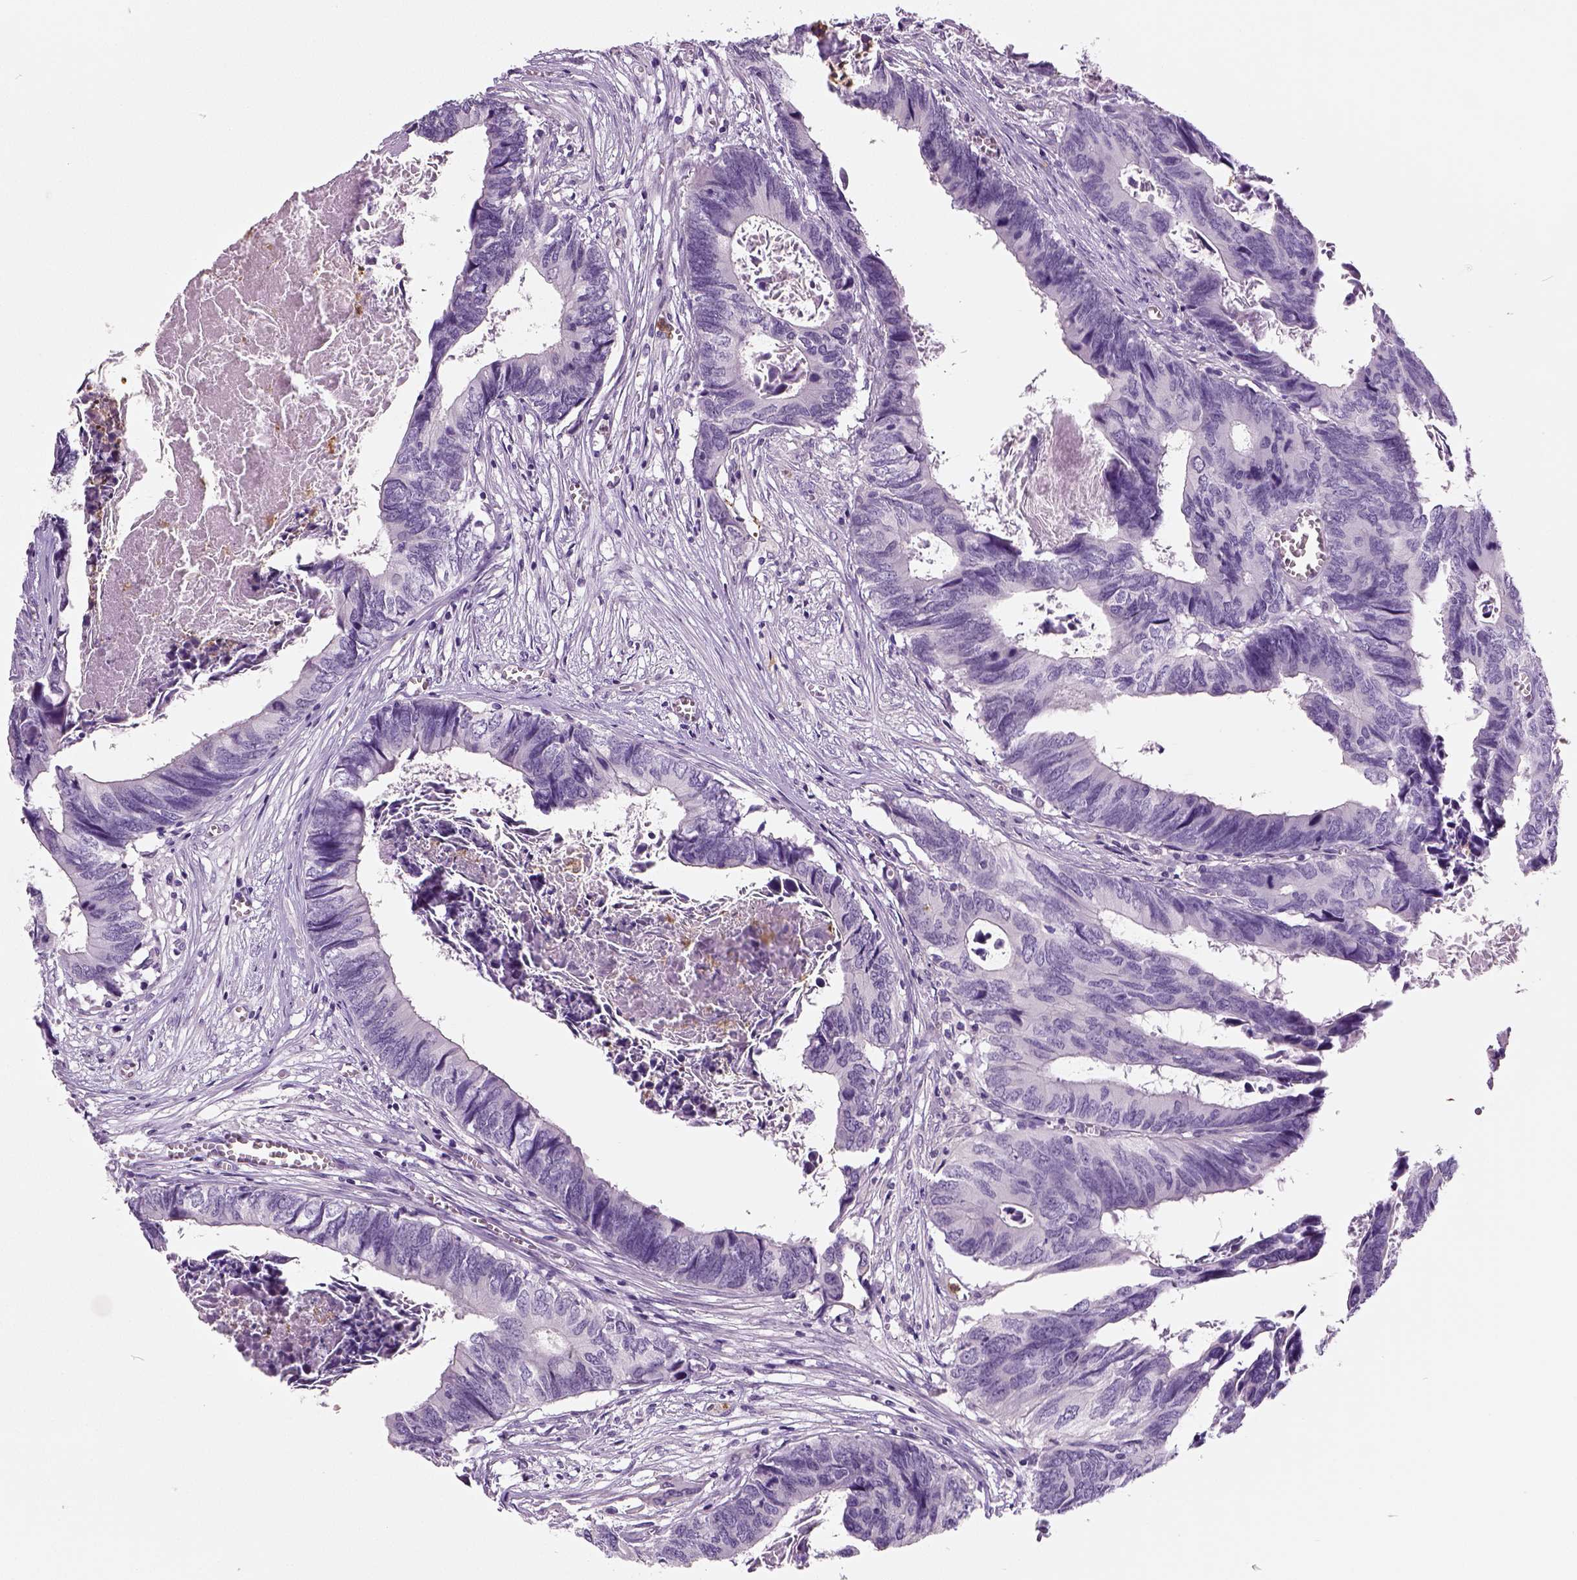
{"staining": {"intensity": "negative", "quantity": "none", "location": "none"}, "tissue": "colorectal cancer", "cell_type": "Tumor cells", "image_type": "cancer", "snomed": [{"axis": "morphology", "description": "Adenocarcinoma, NOS"}, {"axis": "topography", "description": "Colon"}], "caption": "Photomicrograph shows no protein expression in tumor cells of adenocarcinoma (colorectal) tissue.", "gene": "NECAB2", "patient": {"sex": "female", "age": 82}}